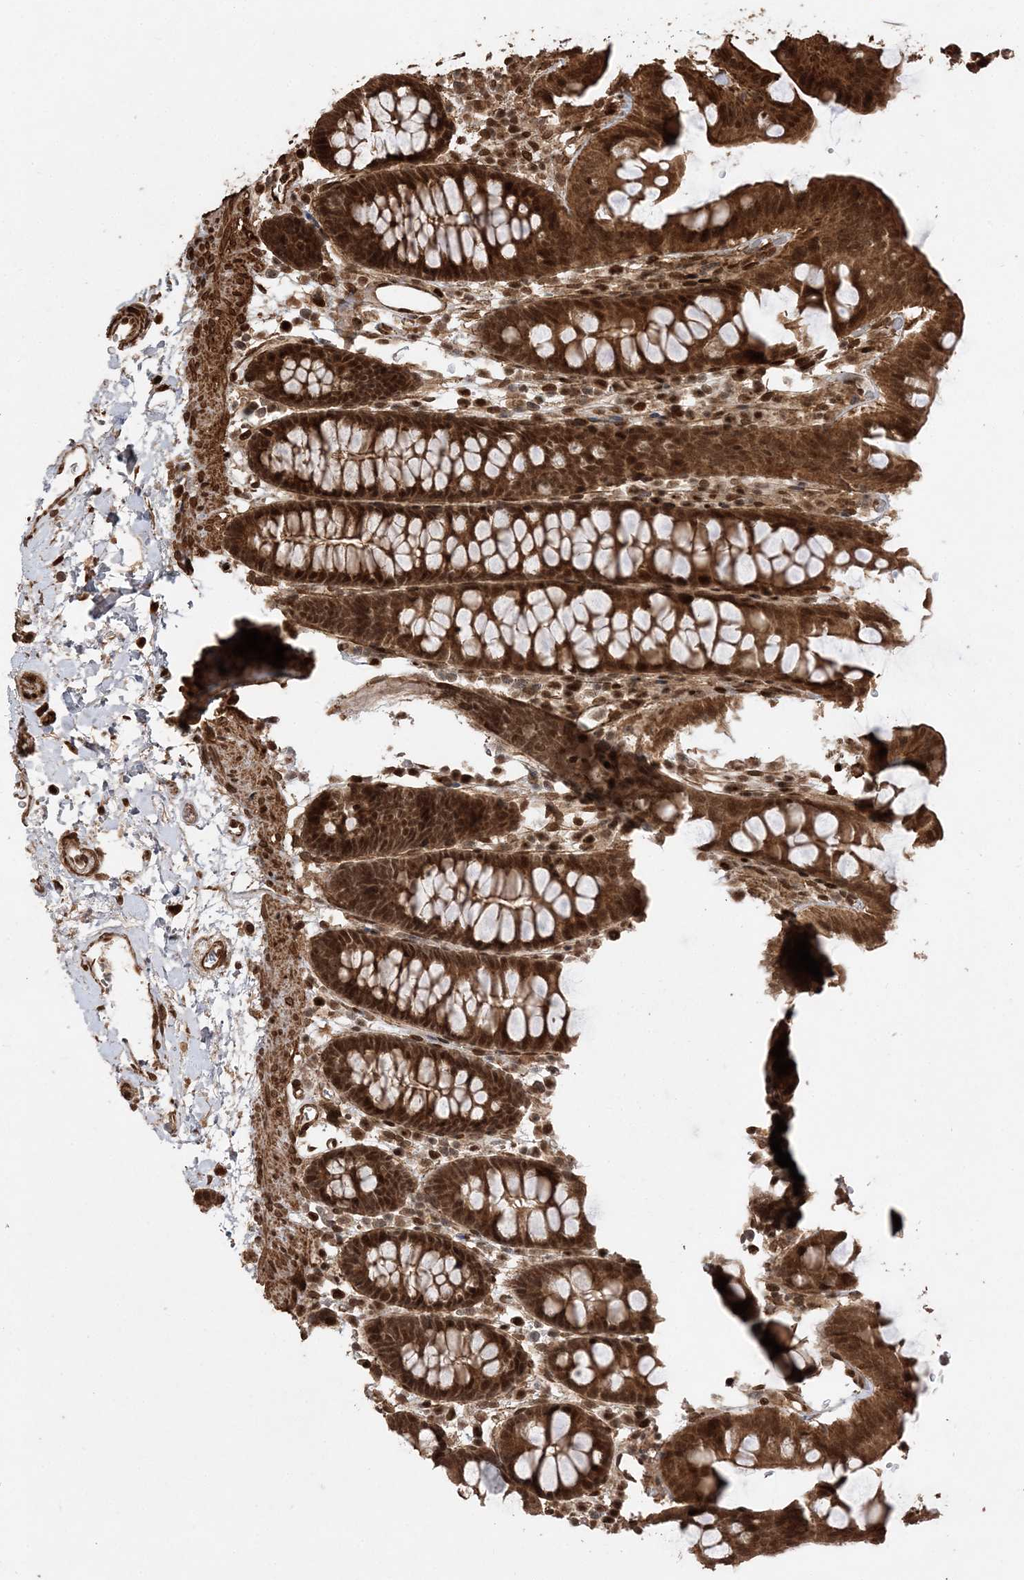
{"staining": {"intensity": "moderate", "quantity": ">75%", "location": "cytoplasmic/membranous,nuclear"}, "tissue": "colon", "cell_type": "Endothelial cells", "image_type": "normal", "snomed": [{"axis": "morphology", "description": "Normal tissue, NOS"}, {"axis": "topography", "description": "Colon"}], "caption": "A brown stain shows moderate cytoplasmic/membranous,nuclear staining of a protein in endothelial cells of unremarkable colon.", "gene": "ETAA1", "patient": {"sex": "male", "age": 75}}